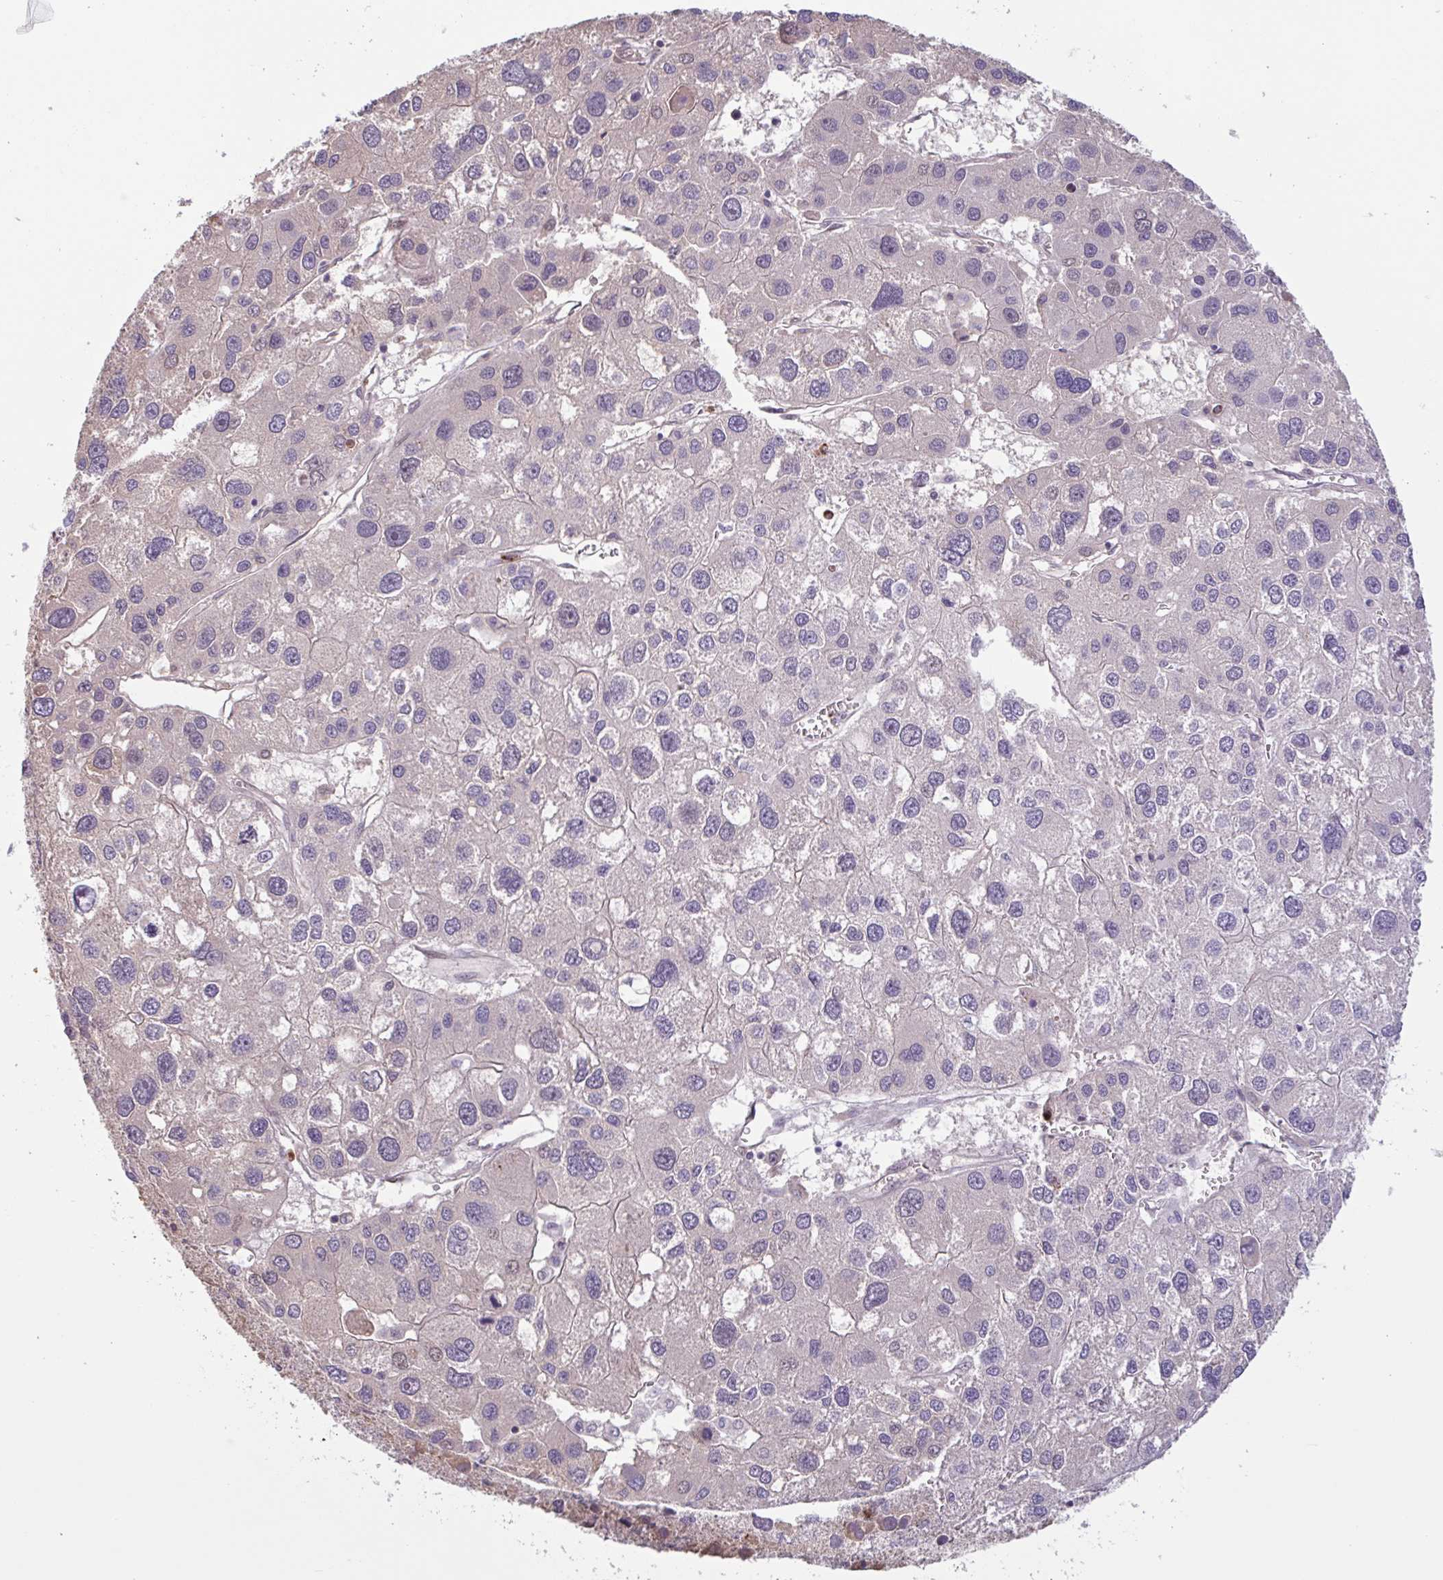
{"staining": {"intensity": "negative", "quantity": "none", "location": "none"}, "tissue": "liver cancer", "cell_type": "Tumor cells", "image_type": "cancer", "snomed": [{"axis": "morphology", "description": "Carcinoma, Hepatocellular, NOS"}, {"axis": "topography", "description": "Liver"}], "caption": "High power microscopy micrograph of an immunohistochemistry (IHC) histopathology image of liver hepatocellular carcinoma, revealing no significant staining in tumor cells.", "gene": "TAF1D", "patient": {"sex": "male", "age": 73}}